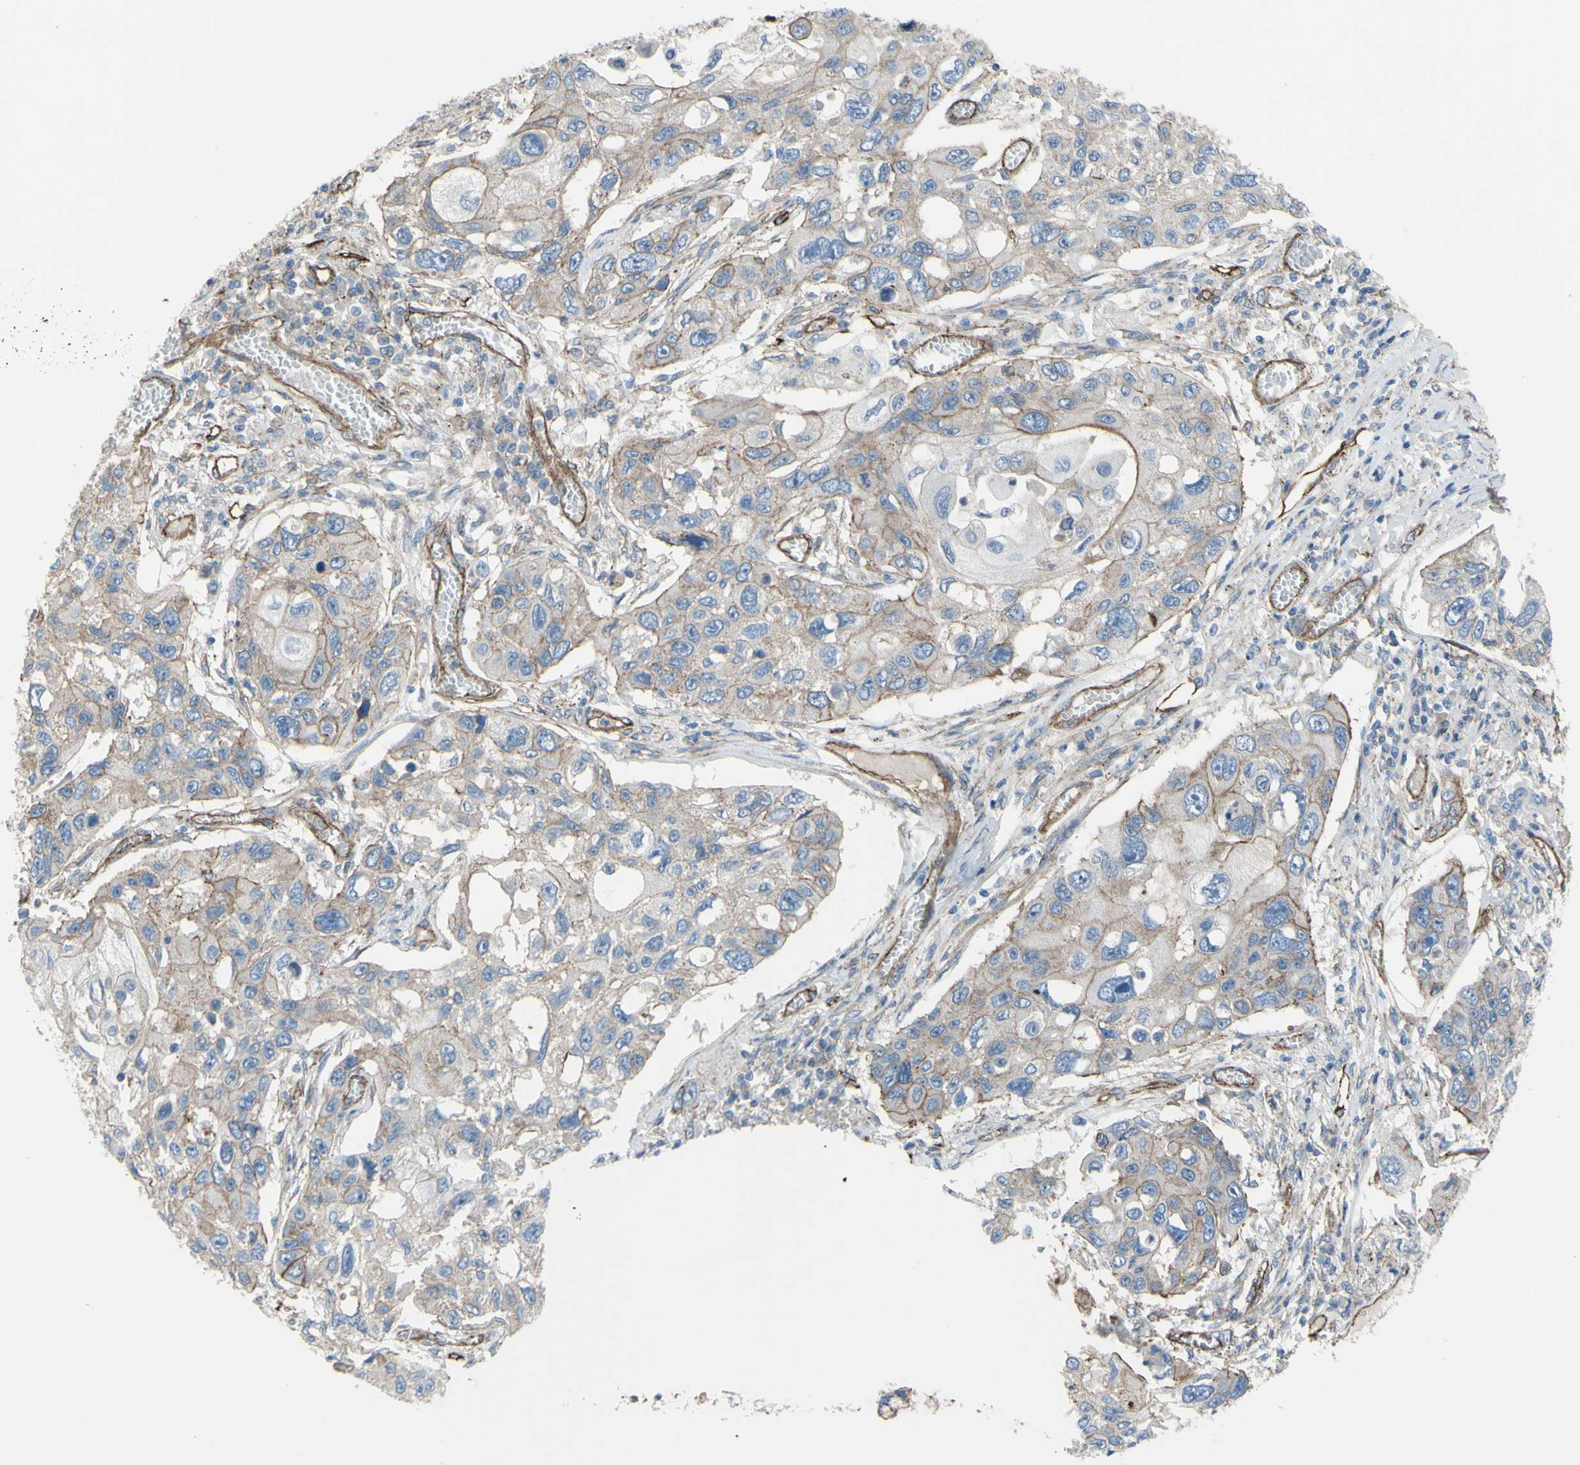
{"staining": {"intensity": "moderate", "quantity": ">75%", "location": "cytoplasmic/membranous"}, "tissue": "lung cancer", "cell_type": "Tumor cells", "image_type": "cancer", "snomed": [{"axis": "morphology", "description": "Squamous cell carcinoma, NOS"}, {"axis": "topography", "description": "Lung"}], "caption": "Lung squamous cell carcinoma stained for a protein (brown) shows moderate cytoplasmic/membranous positive staining in approximately >75% of tumor cells.", "gene": "TPBG", "patient": {"sex": "male", "age": 71}}